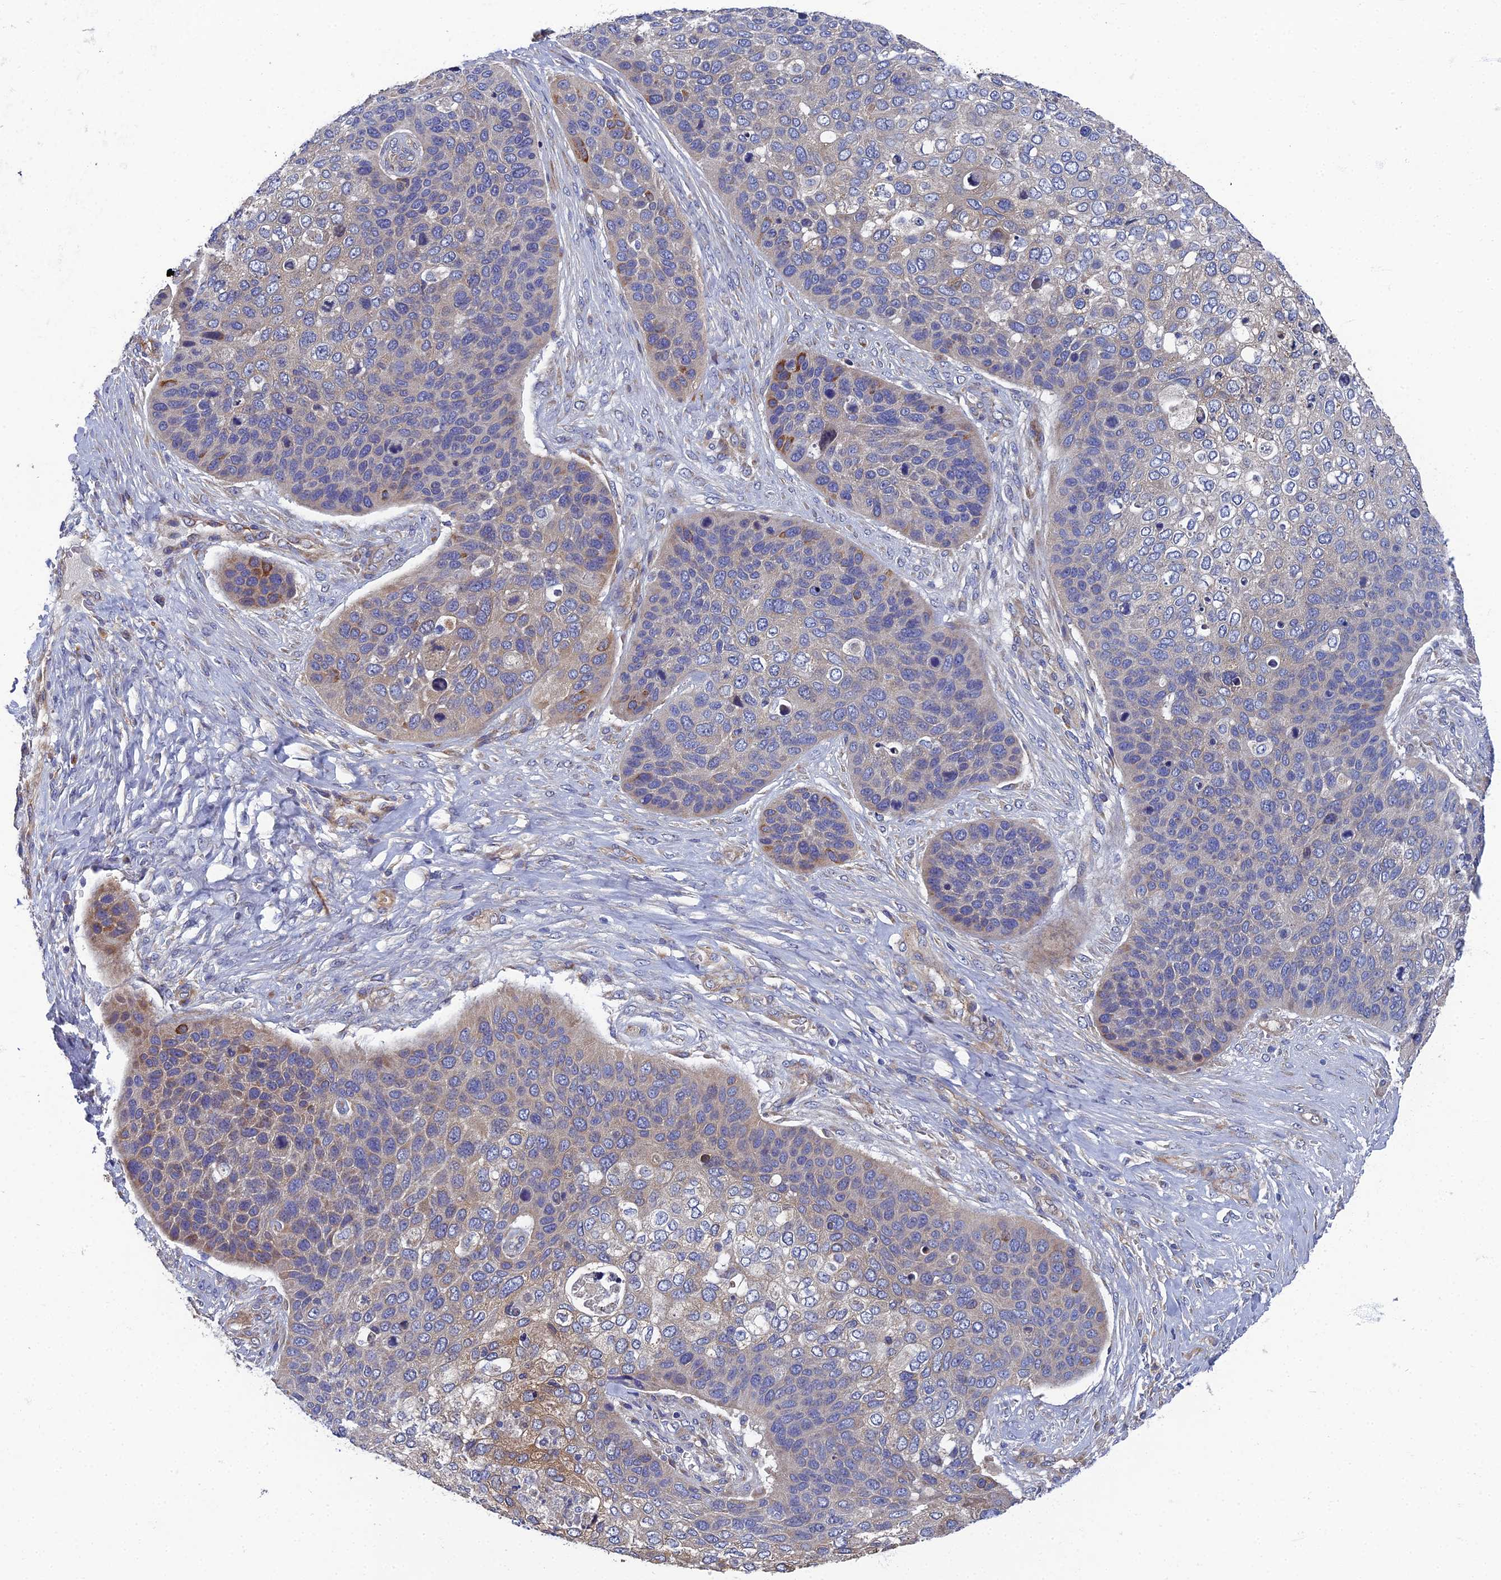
{"staining": {"intensity": "moderate", "quantity": "<25%", "location": "cytoplasmic/membranous"}, "tissue": "skin cancer", "cell_type": "Tumor cells", "image_type": "cancer", "snomed": [{"axis": "morphology", "description": "Basal cell carcinoma"}, {"axis": "topography", "description": "Skin"}], "caption": "This image exhibits IHC staining of human skin cancer, with low moderate cytoplasmic/membranous expression in about <25% of tumor cells.", "gene": "RNASEK", "patient": {"sex": "female", "age": 74}}